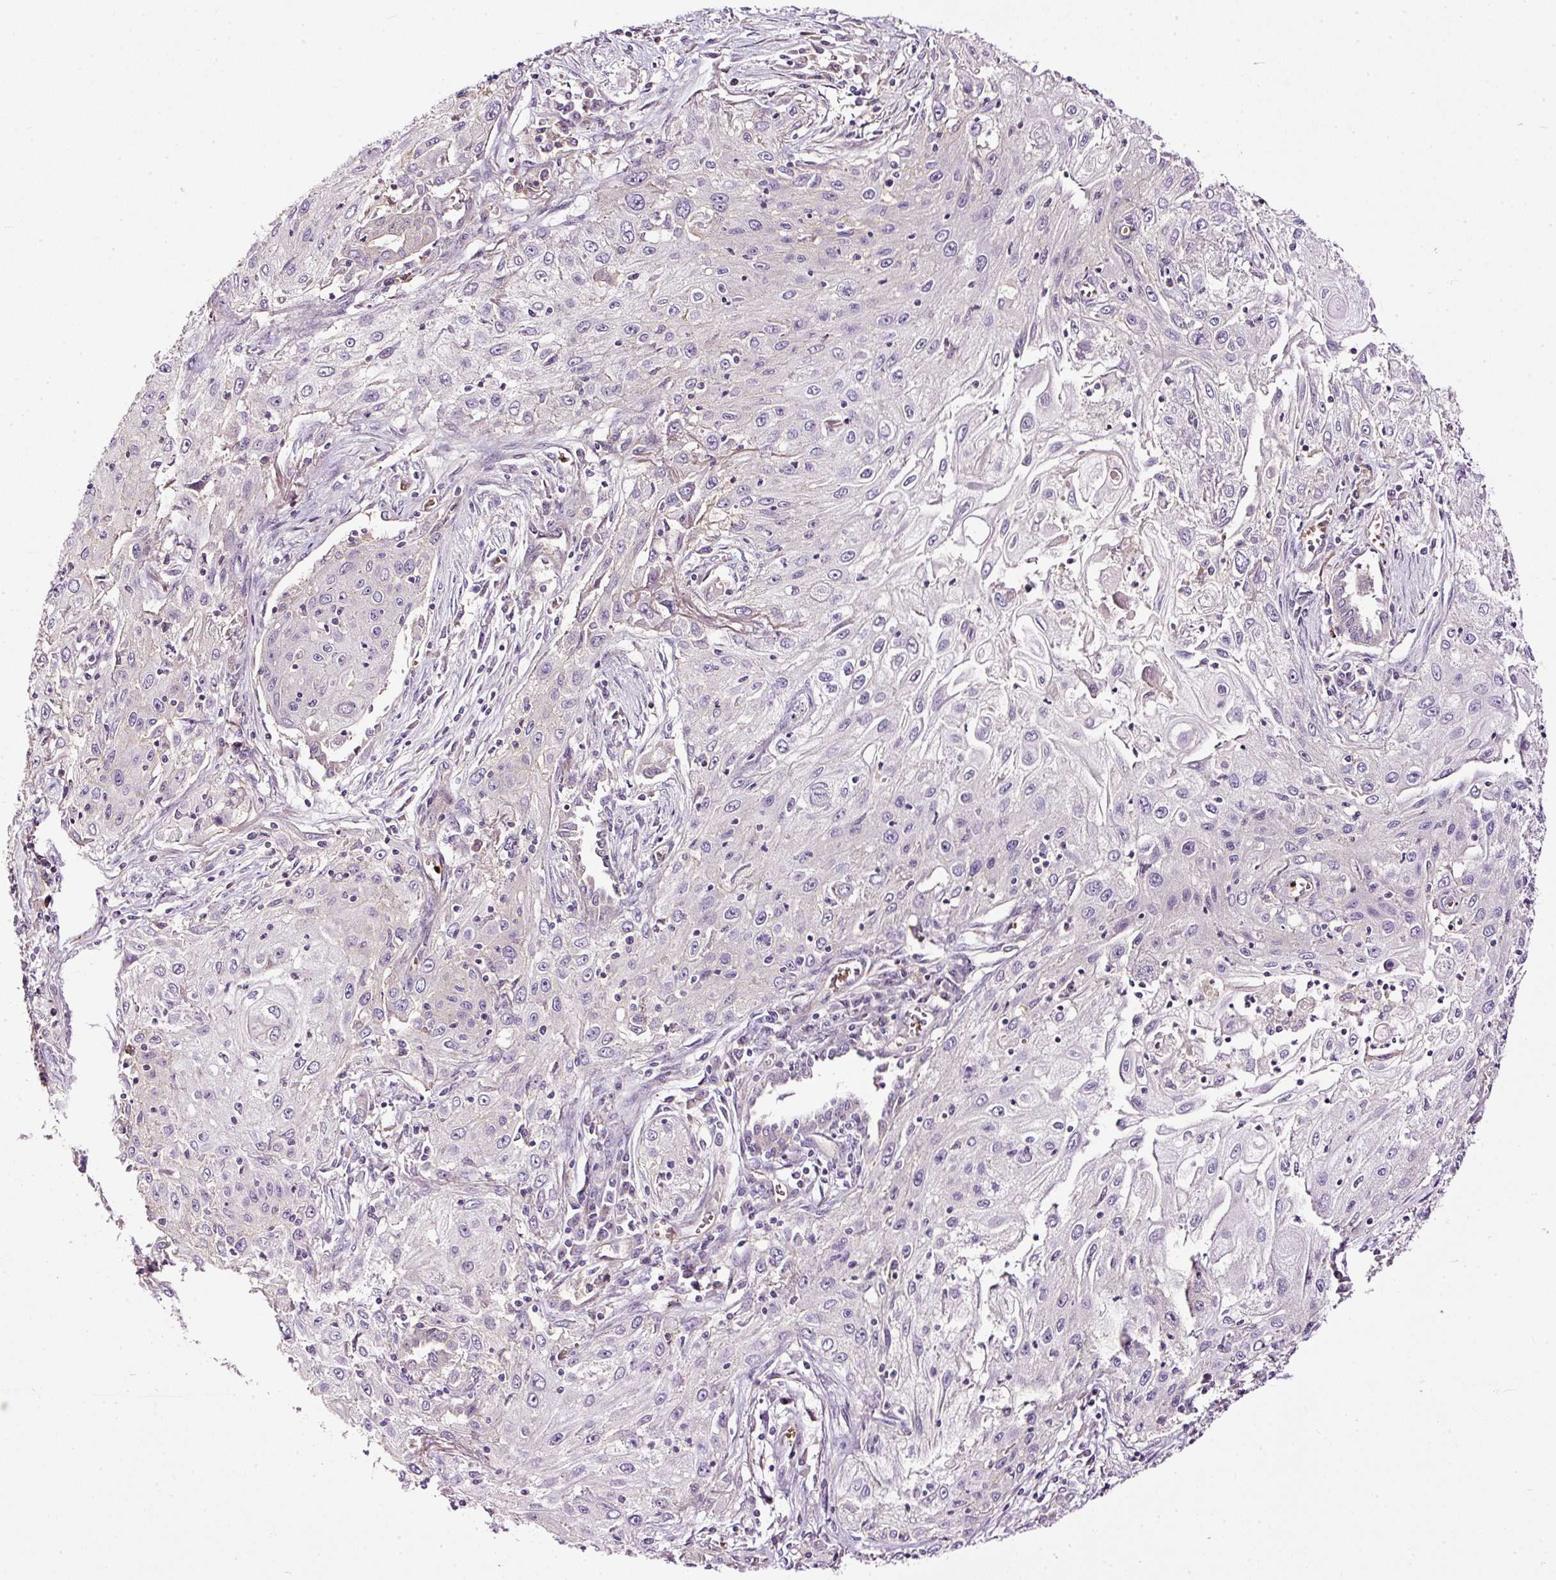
{"staining": {"intensity": "negative", "quantity": "none", "location": "none"}, "tissue": "lung cancer", "cell_type": "Tumor cells", "image_type": "cancer", "snomed": [{"axis": "morphology", "description": "Squamous cell carcinoma, NOS"}, {"axis": "topography", "description": "Lung"}], "caption": "Immunohistochemistry (IHC) photomicrograph of neoplastic tissue: human lung cancer (squamous cell carcinoma) stained with DAB shows no significant protein expression in tumor cells.", "gene": "USHBP1", "patient": {"sex": "female", "age": 69}}